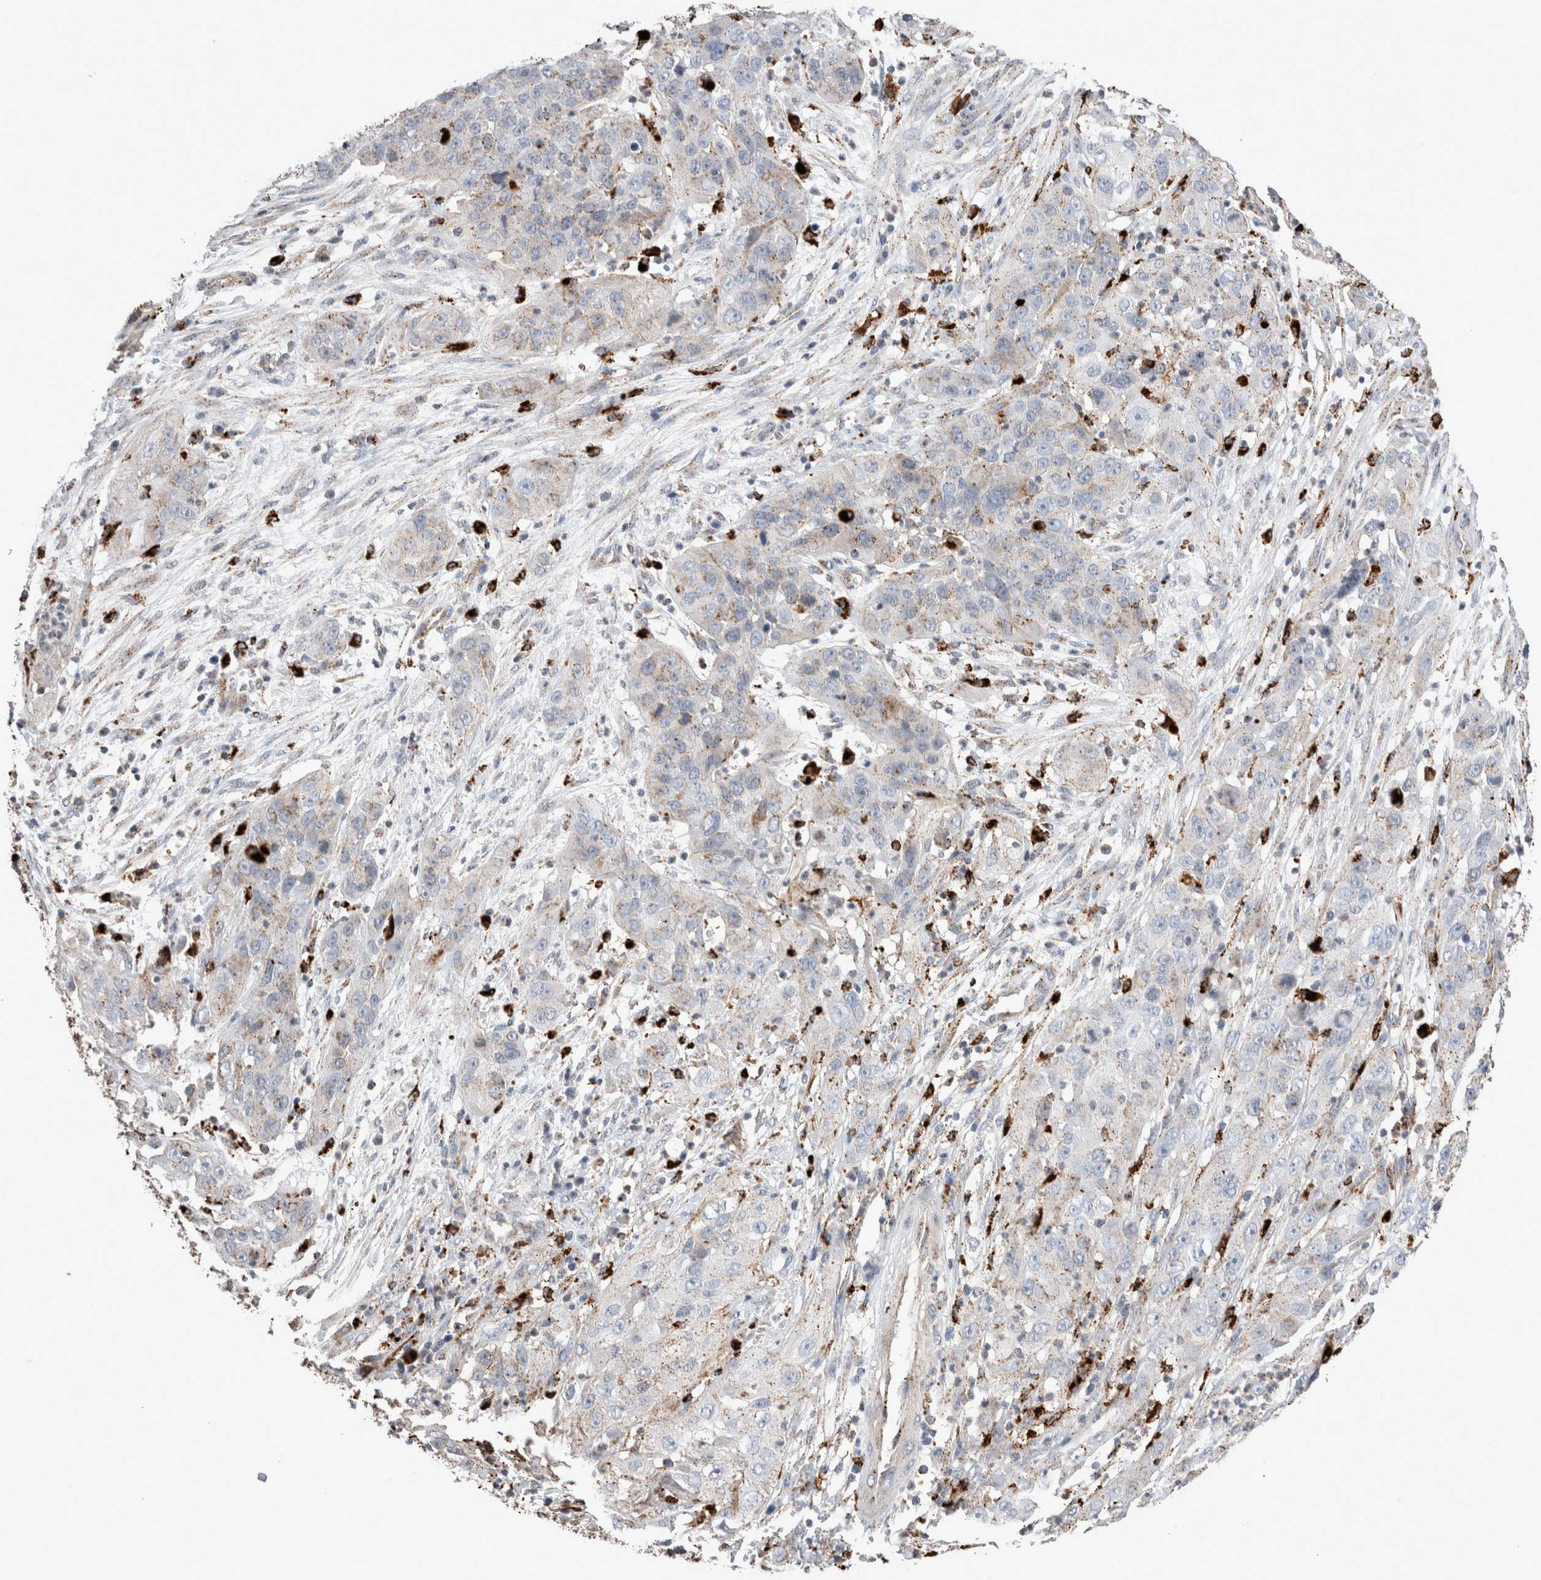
{"staining": {"intensity": "weak", "quantity": "25%-75%", "location": "cytoplasmic/membranous"}, "tissue": "cervical cancer", "cell_type": "Tumor cells", "image_type": "cancer", "snomed": [{"axis": "morphology", "description": "Squamous cell carcinoma, NOS"}, {"axis": "topography", "description": "Cervix"}], "caption": "Protein staining by IHC reveals weak cytoplasmic/membranous expression in about 25%-75% of tumor cells in cervical cancer.", "gene": "CTSA", "patient": {"sex": "female", "age": 32}}